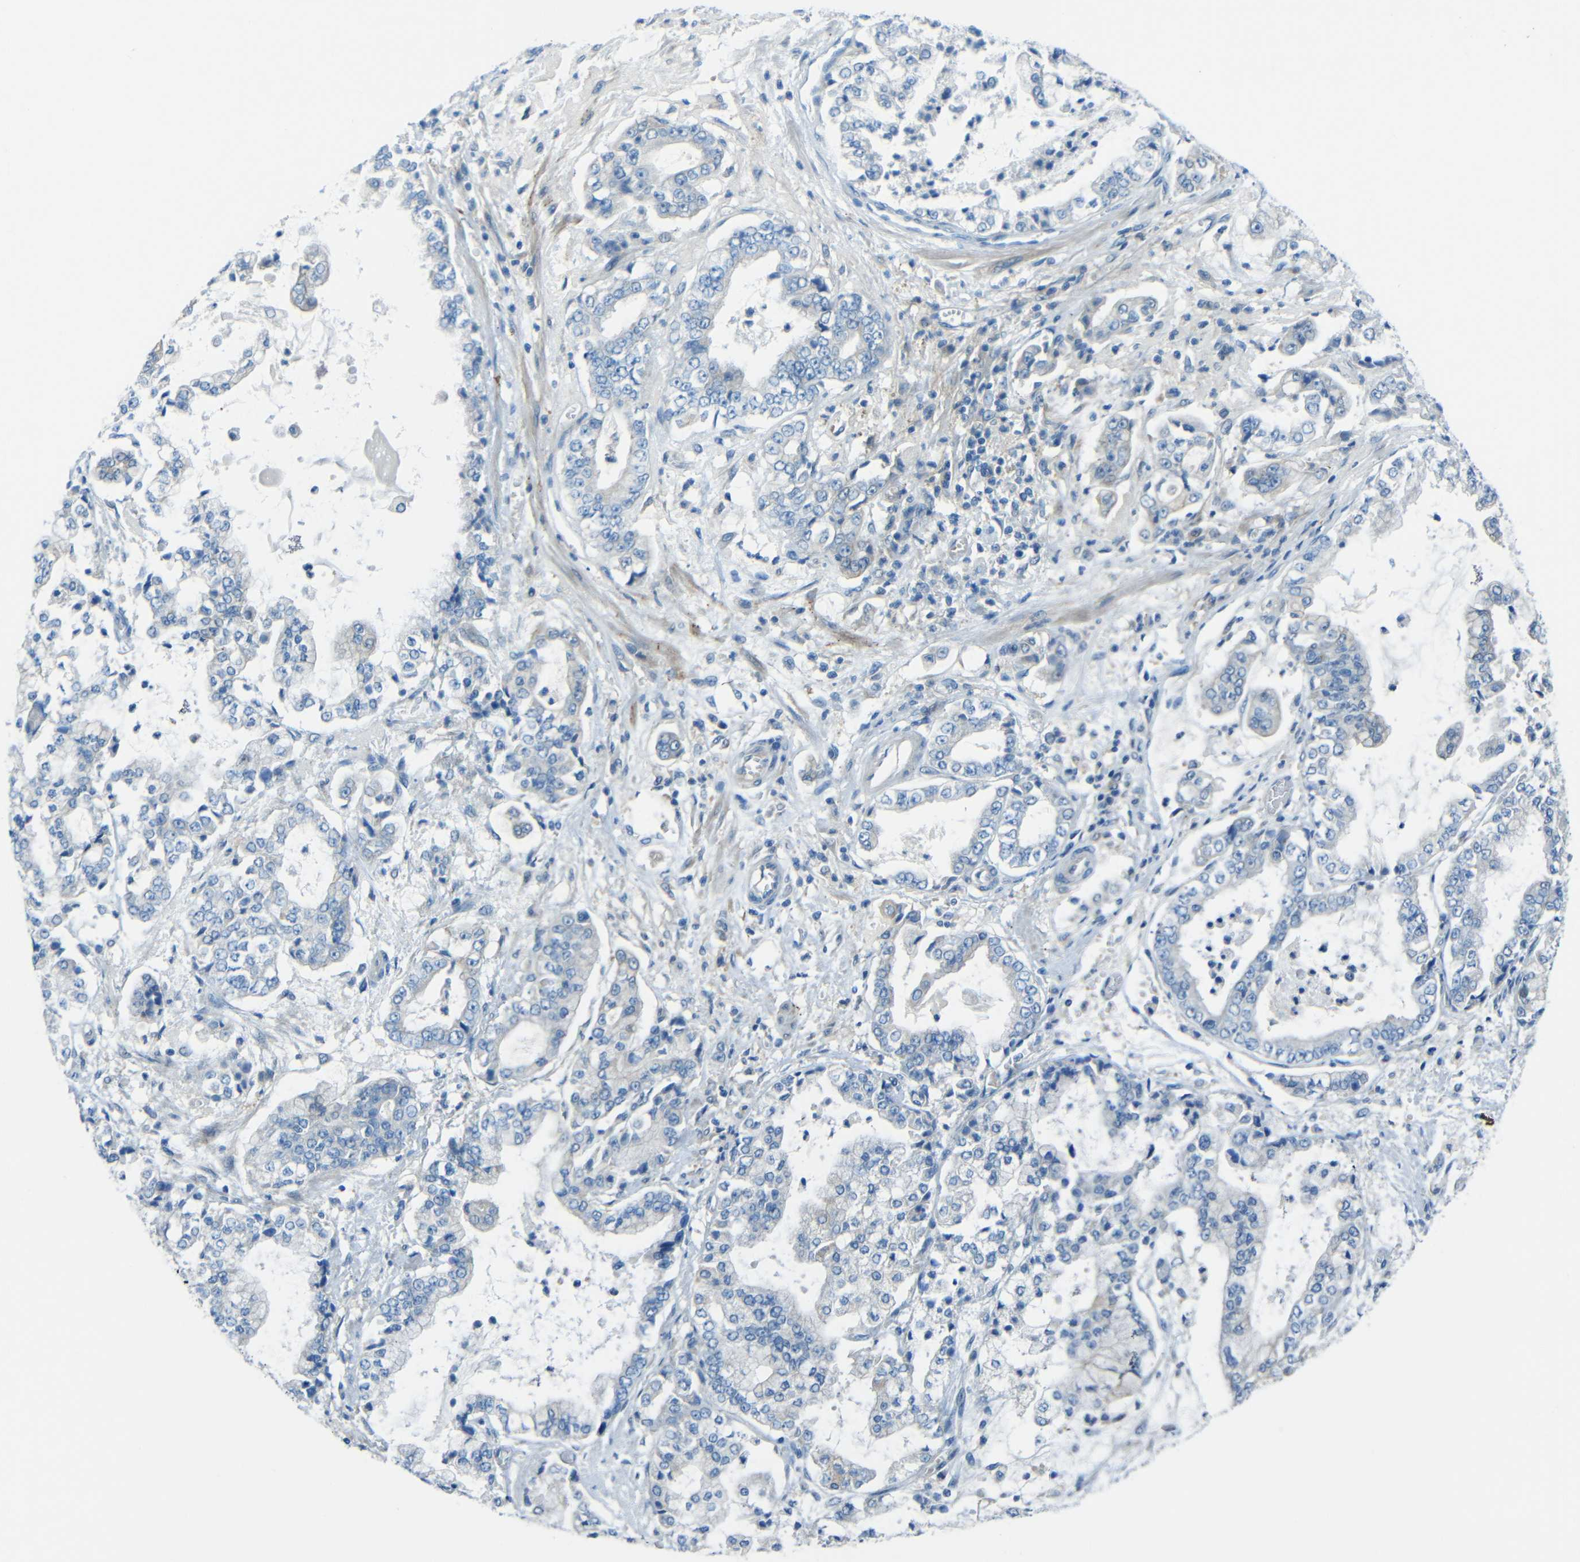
{"staining": {"intensity": "weak", "quantity": "<25%", "location": "cytoplasmic/membranous"}, "tissue": "stomach cancer", "cell_type": "Tumor cells", "image_type": "cancer", "snomed": [{"axis": "morphology", "description": "Adenocarcinoma, NOS"}, {"axis": "topography", "description": "Stomach"}], "caption": "The micrograph shows no significant expression in tumor cells of stomach adenocarcinoma.", "gene": "CYP26B1", "patient": {"sex": "male", "age": 76}}